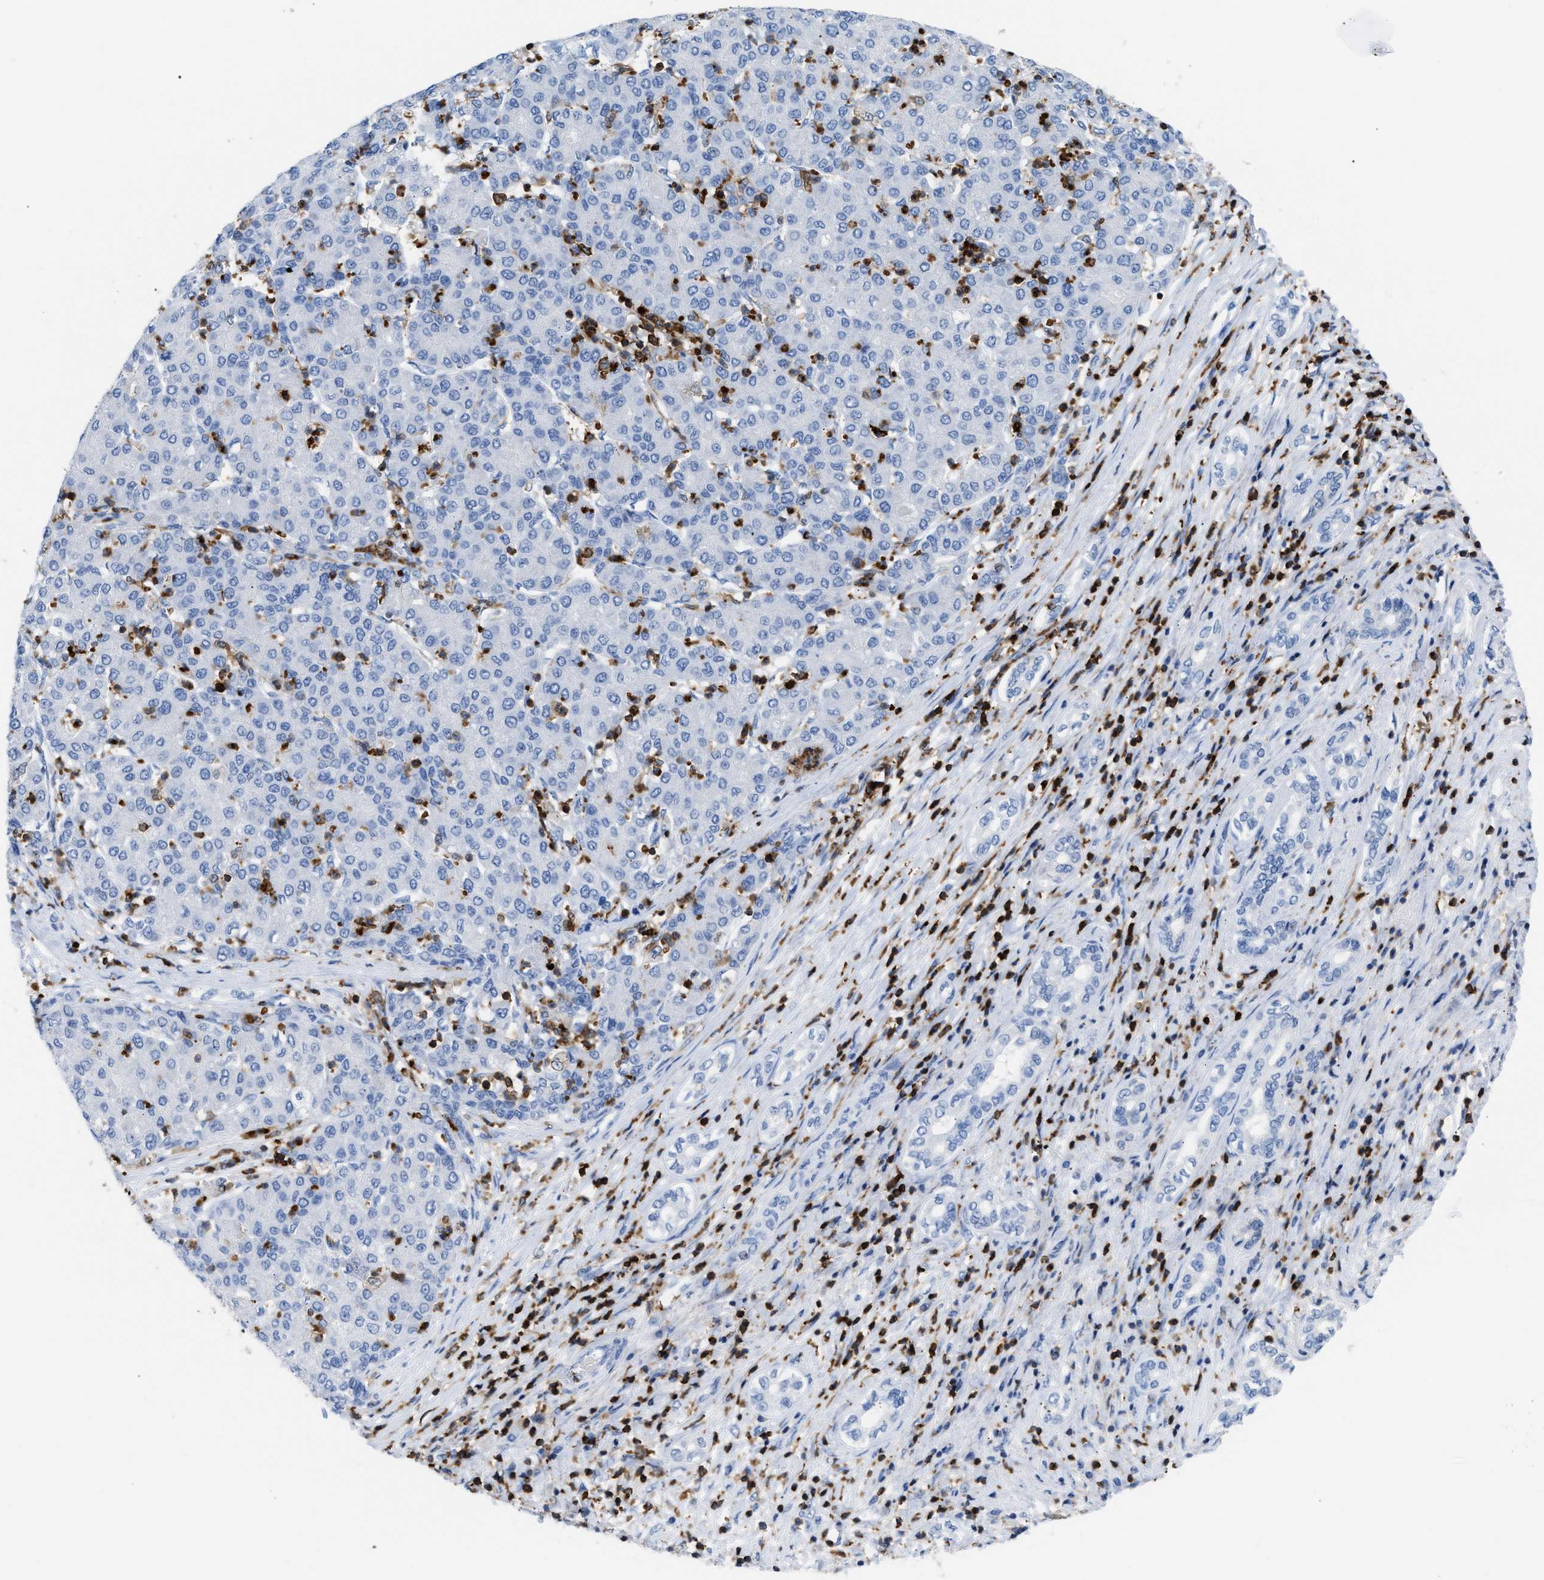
{"staining": {"intensity": "negative", "quantity": "none", "location": "none"}, "tissue": "liver cancer", "cell_type": "Tumor cells", "image_type": "cancer", "snomed": [{"axis": "morphology", "description": "Carcinoma, Hepatocellular, NOS"}, {"axis": "topography", "description": "Liver"}], "caption": "The histopathology image shows no staining of tumor cells in liver cancer. (Brightfield microscopy of DAB immunohistochemistry (IHC) at high magnification).", "gene": "LCP1", "patient": {"sex": "male", "age": 65}}